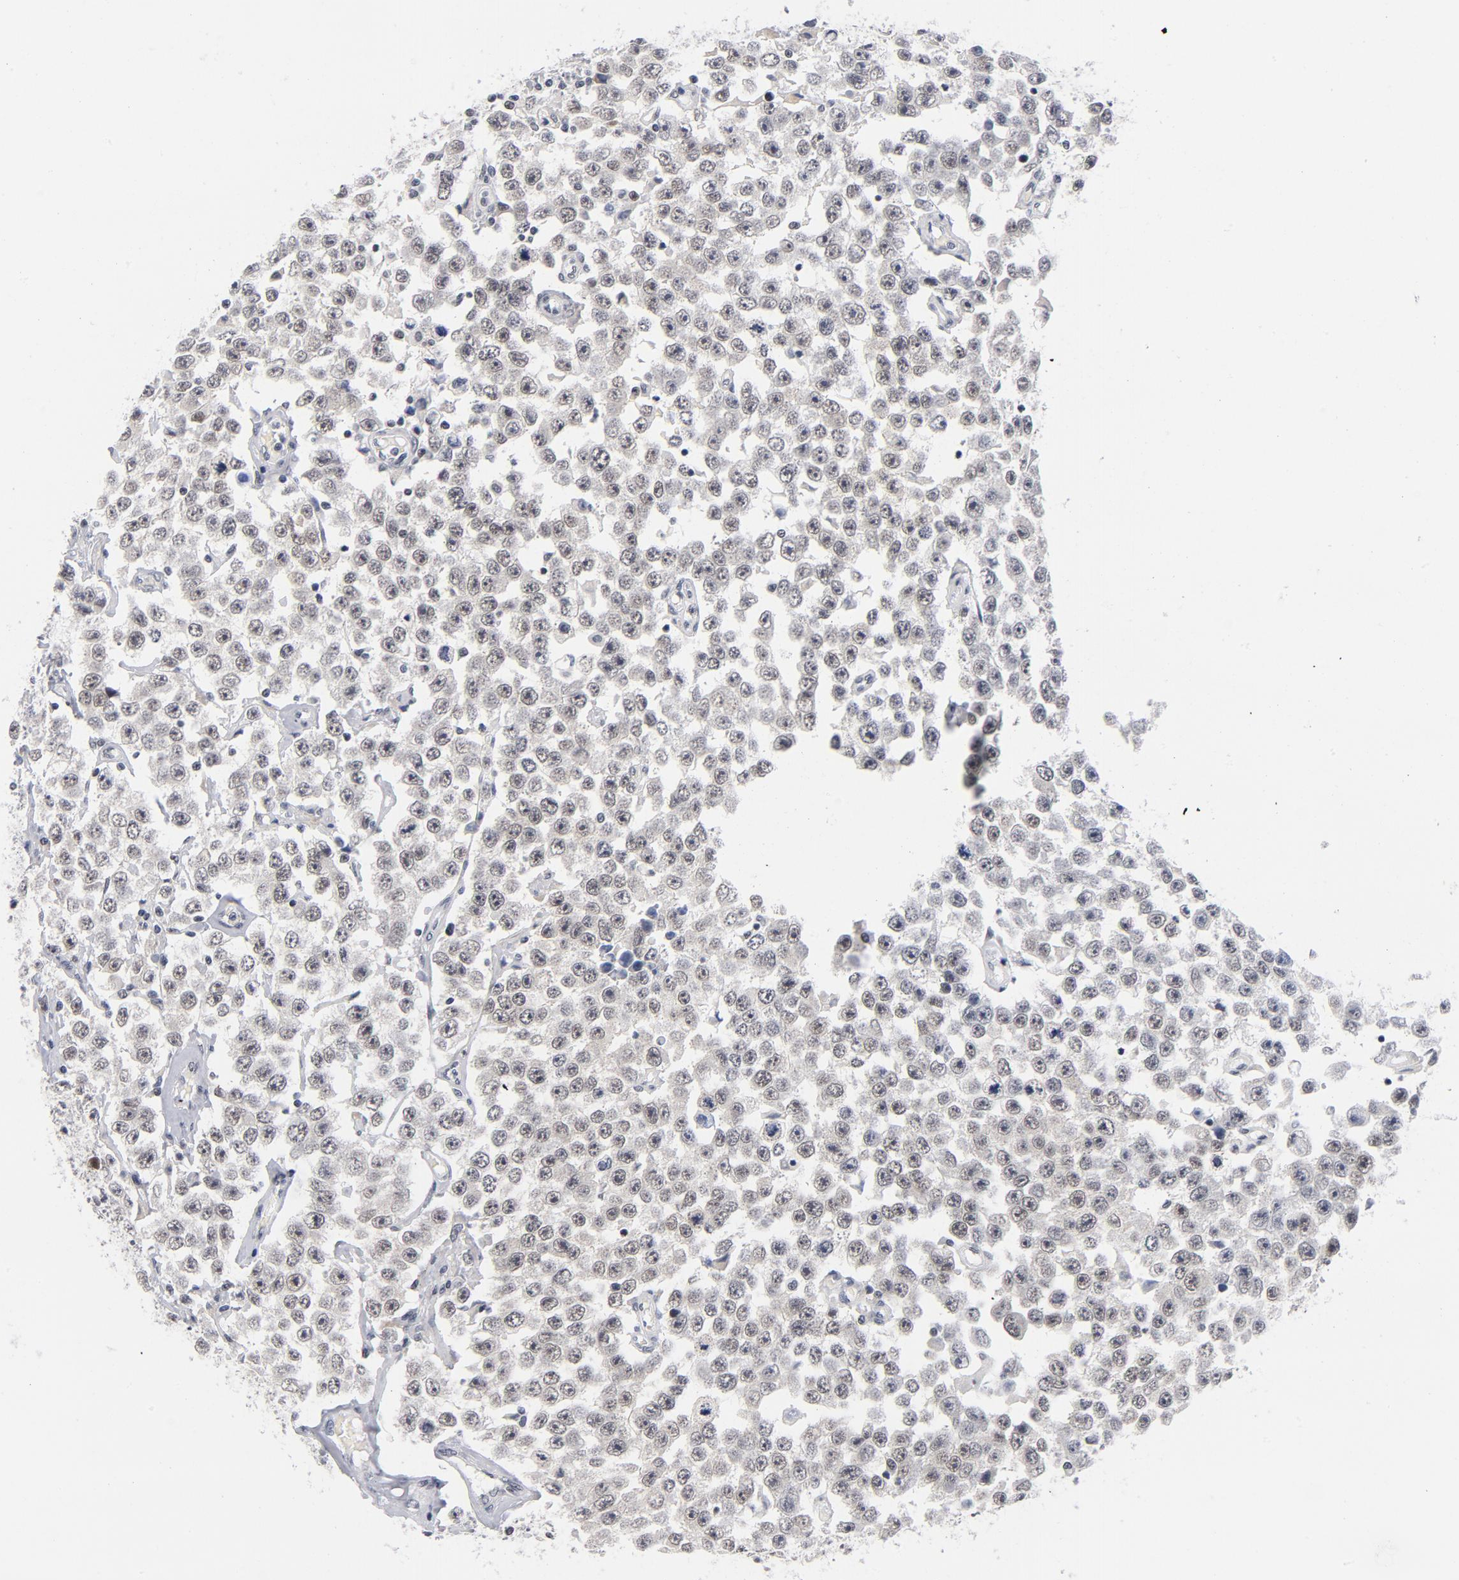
{"staining": {"intensity": "weak", "quantity": "25%-75%", "location": "nuclear"}, "tissue": "testis cancer", "cell_type": "Tumor cells", "image_type": "cancer", "snomed": [{"axis": "morphology", "description": "Seminoma, NOS"}, {"axis": "topography", "description": "Testis"}], "caption": "IHC micrograph of neoplastic tissue: testis cancer (seminoma) stained using immunohistochemistry (IHC) displays low levels of weak protein expression localized specifically in the nuclear of tumor cells, appearing as a nuclear brown color.", "gene": "BAP1", "patient": {"sex": "male", "age": 52}}